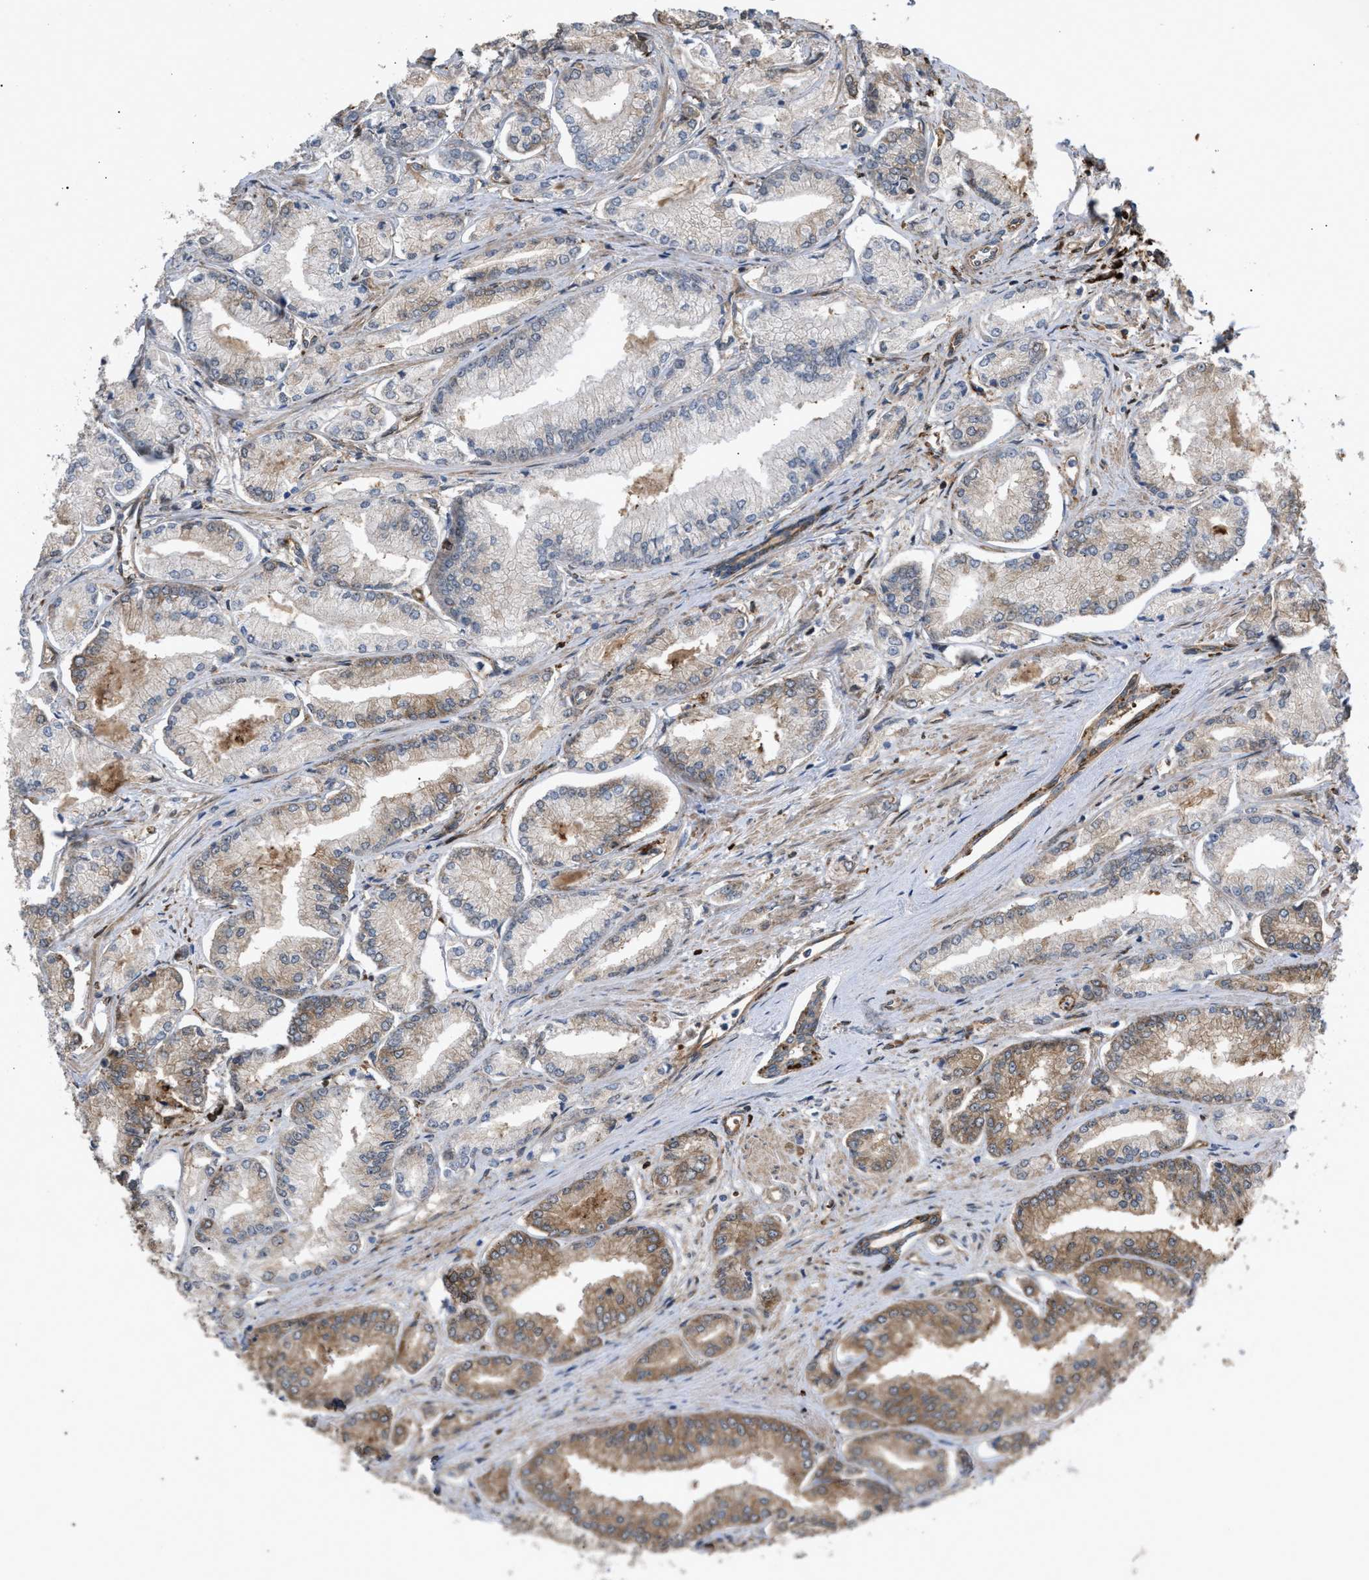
{"staining": {"intensity": "moderate", "quantity": "25%-75%", "location": "cytoplasmic/membranous"}, "tissue": "prostate cancer", "cell_type": "Tumor cells", "image_type": "cancer", "snomed": [{"axis": "morphology", "description": "Adenocarcinoma, Low grade"}, {"axis": "topography", "description": "Prostate"}], "caption": "This is a photomicrograph of immunohistochemistry staining of low-grade adenocarcinoma (prostate), which shows moderate expression in the cytoplasmic/membranous of tumor cells.", "gene": "GCC1", "patient": {"sex": "male", "age": 52}}